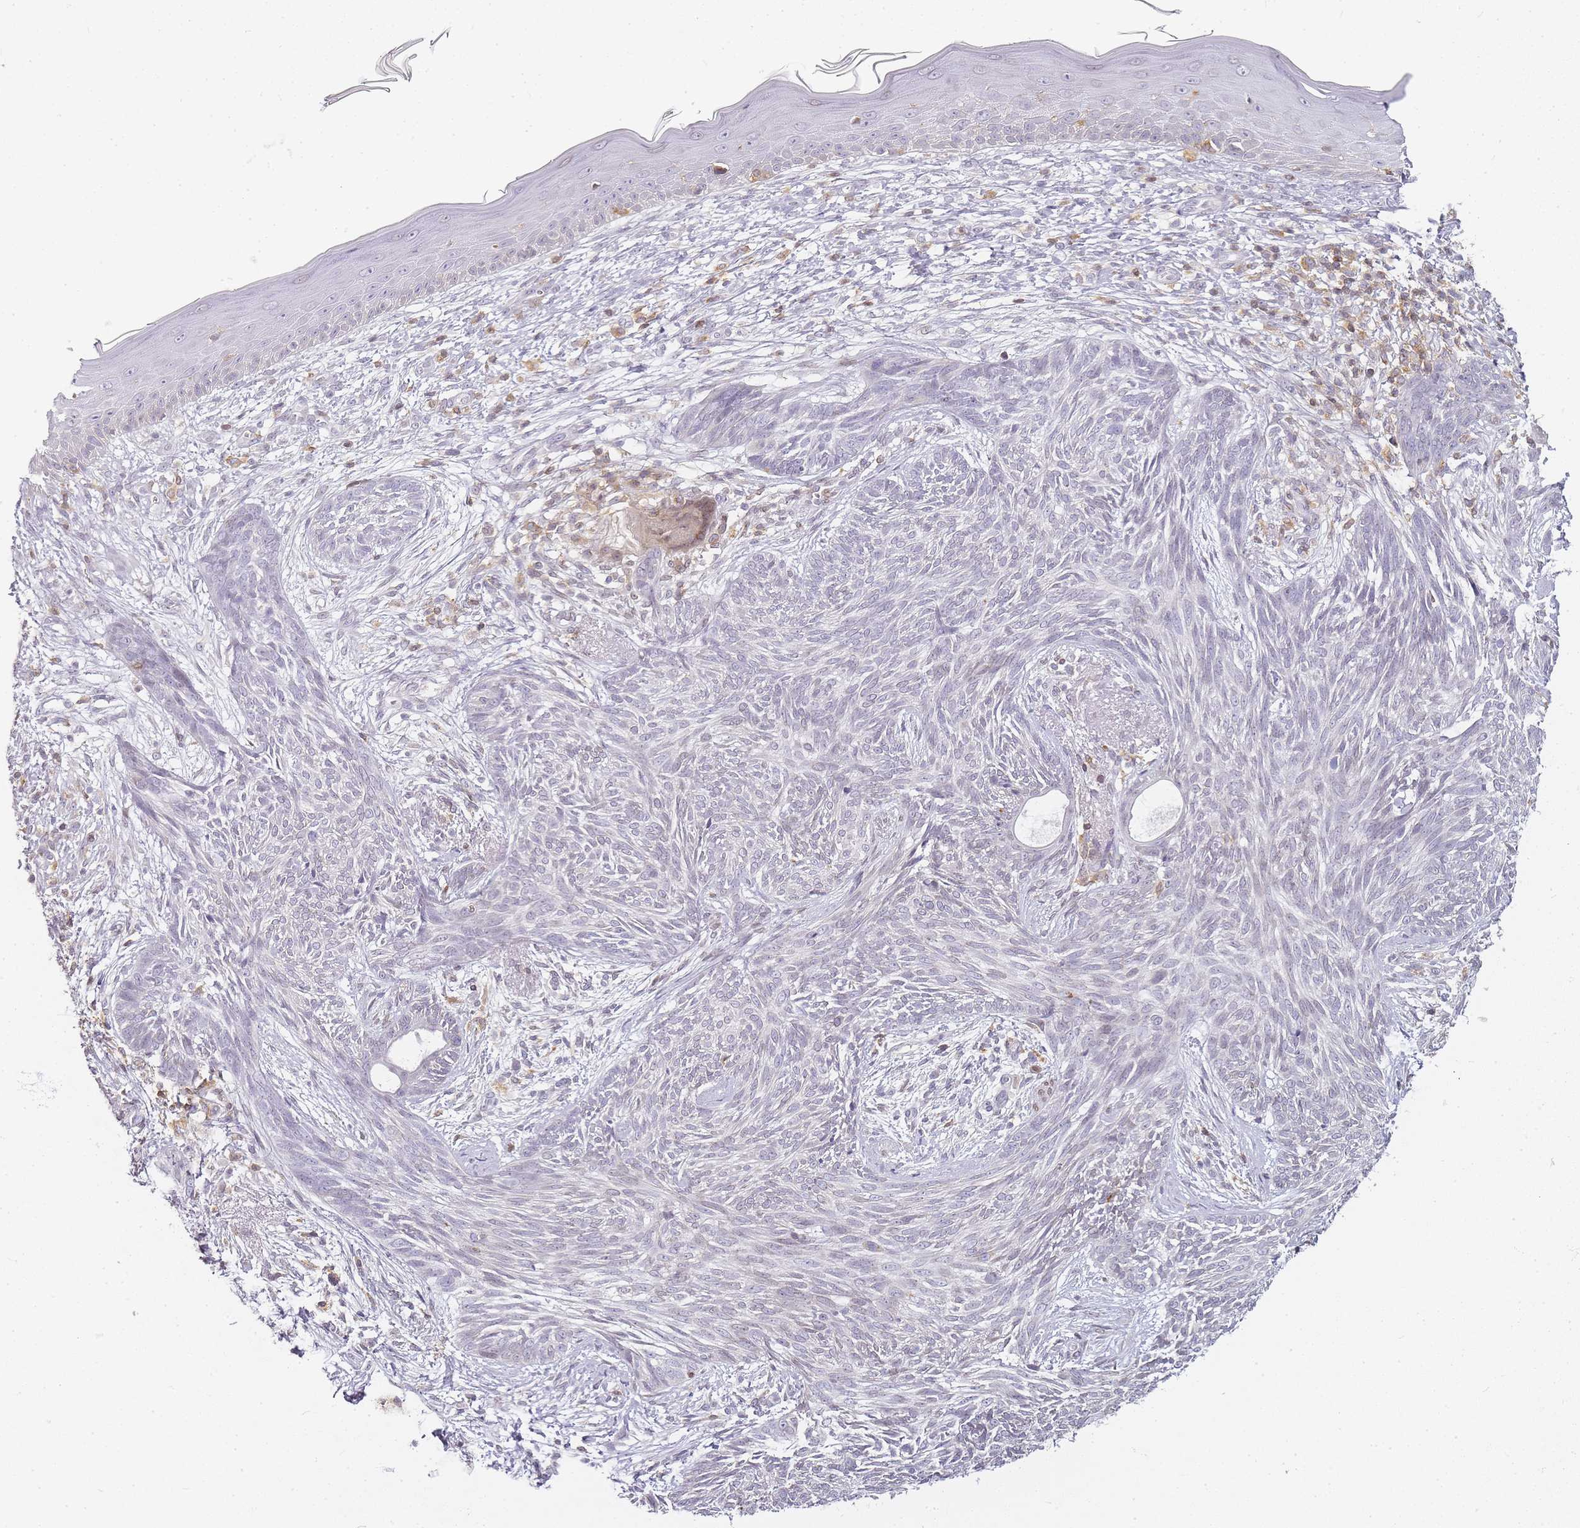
{"staining": {"intensity": "negative", "quantity": "none", "location": "none"}, "tissue": "skin cancer", "cell_type": "Tumor cells", "image_type": "cancer", "snomed": [{"axis": "morphology", "description": "Basal cell carcinoma"}, {"axis": "topography", "description": "Skin"}], "caption": "The image shows no staining of tumor cells in basal cell carcinoma (skin).", "gene": "JAKMIP1", "patient": {"sex": "male", "age": 73}}